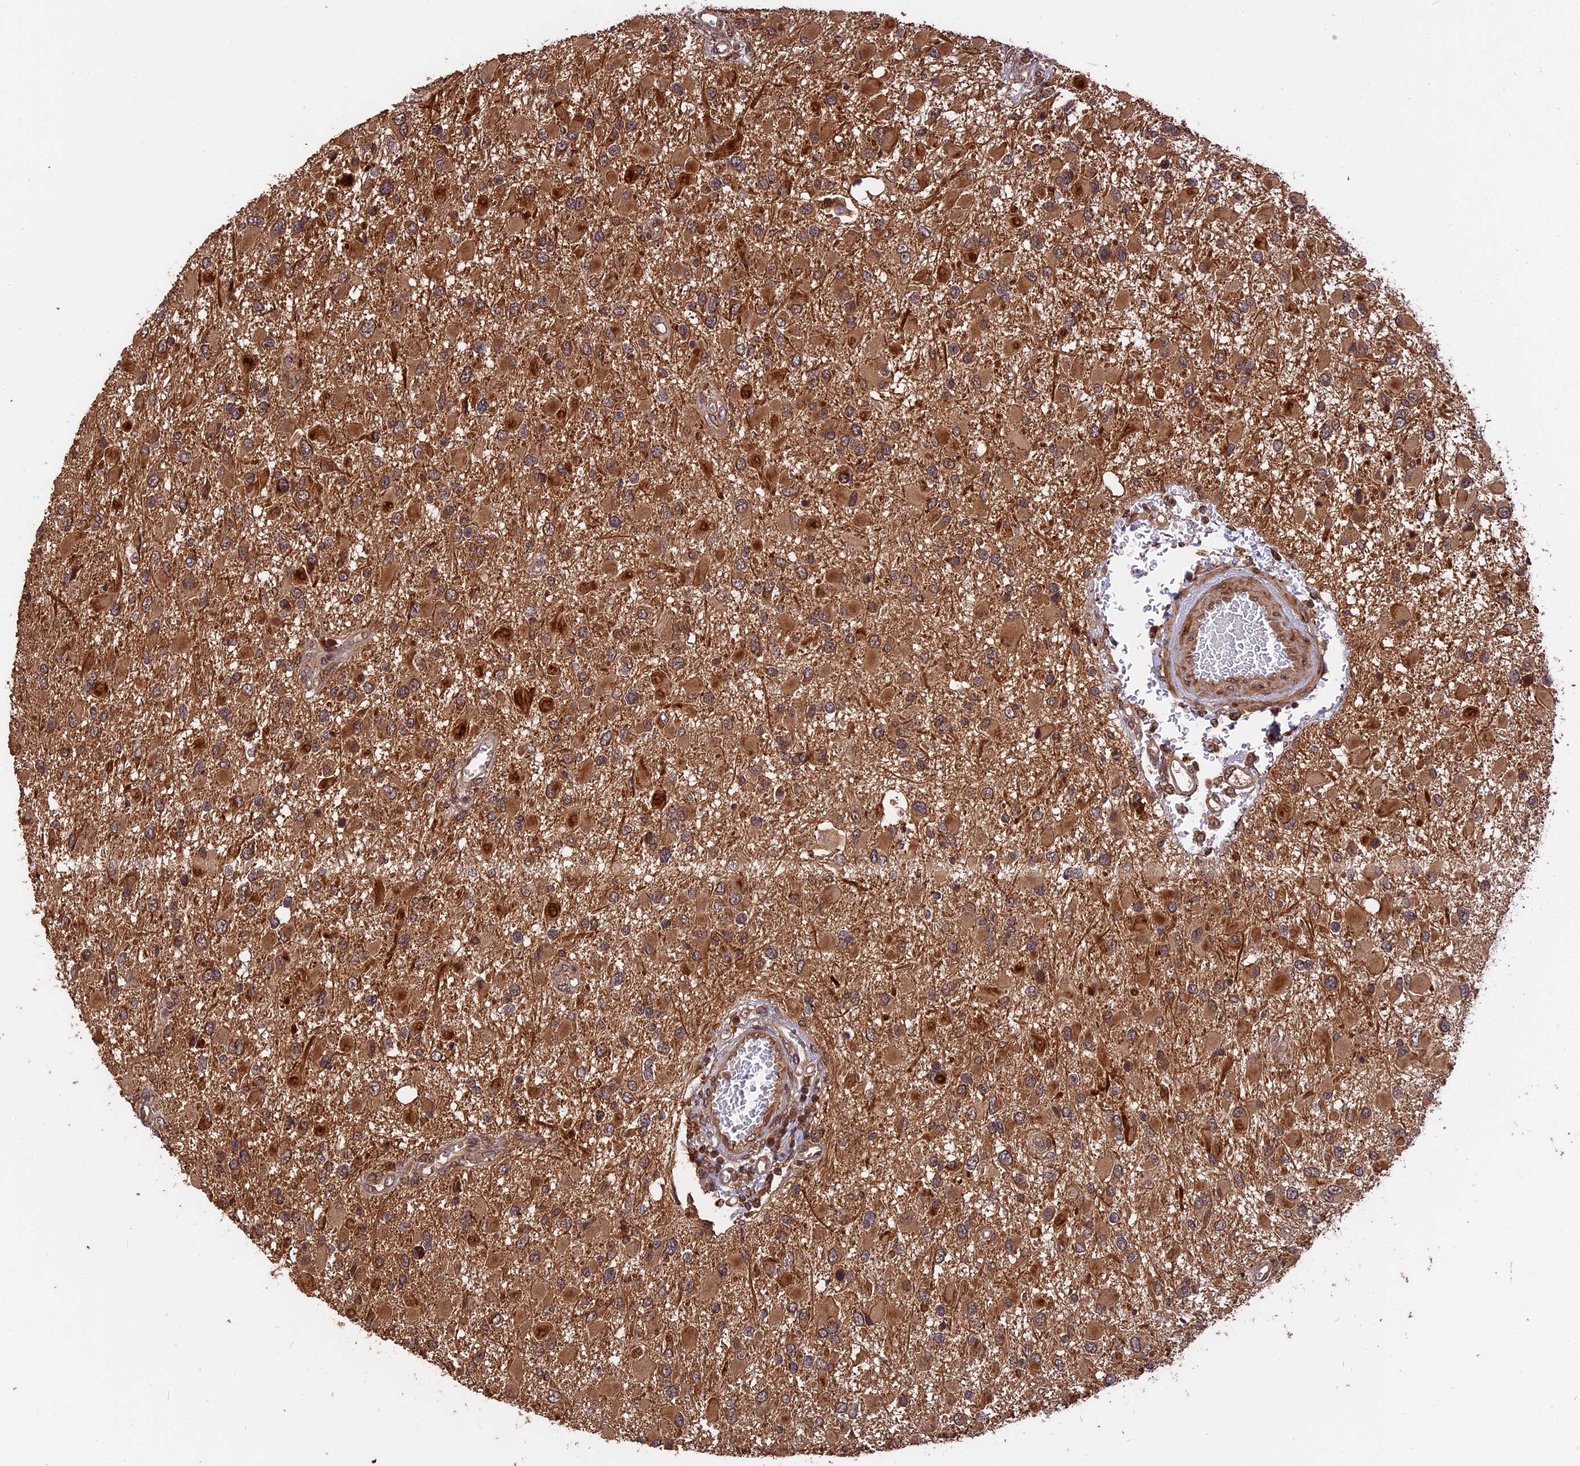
{"staining": {"intensity": "moderate", "quantity": ">75%", "location": "cytoplasmic/membranous"}, "tissue": "glioma", "cell_type": "Tumor cells", "image_type": "cancer", "snomed": [{"axis": "morphology", "description": "Glioma, malignant, High grade"}, {"axis": "topography", "description": "Brain"}], "caption": "The micrograph shows staining of glioma, revealing moderate cytoplasmic/membranous protein expression (brown color) within tumor cells. (IHC, brightfield microscopy, high magnification).", "gene": "ESCO1", "patient": {"sex": "male", "age": 53}}